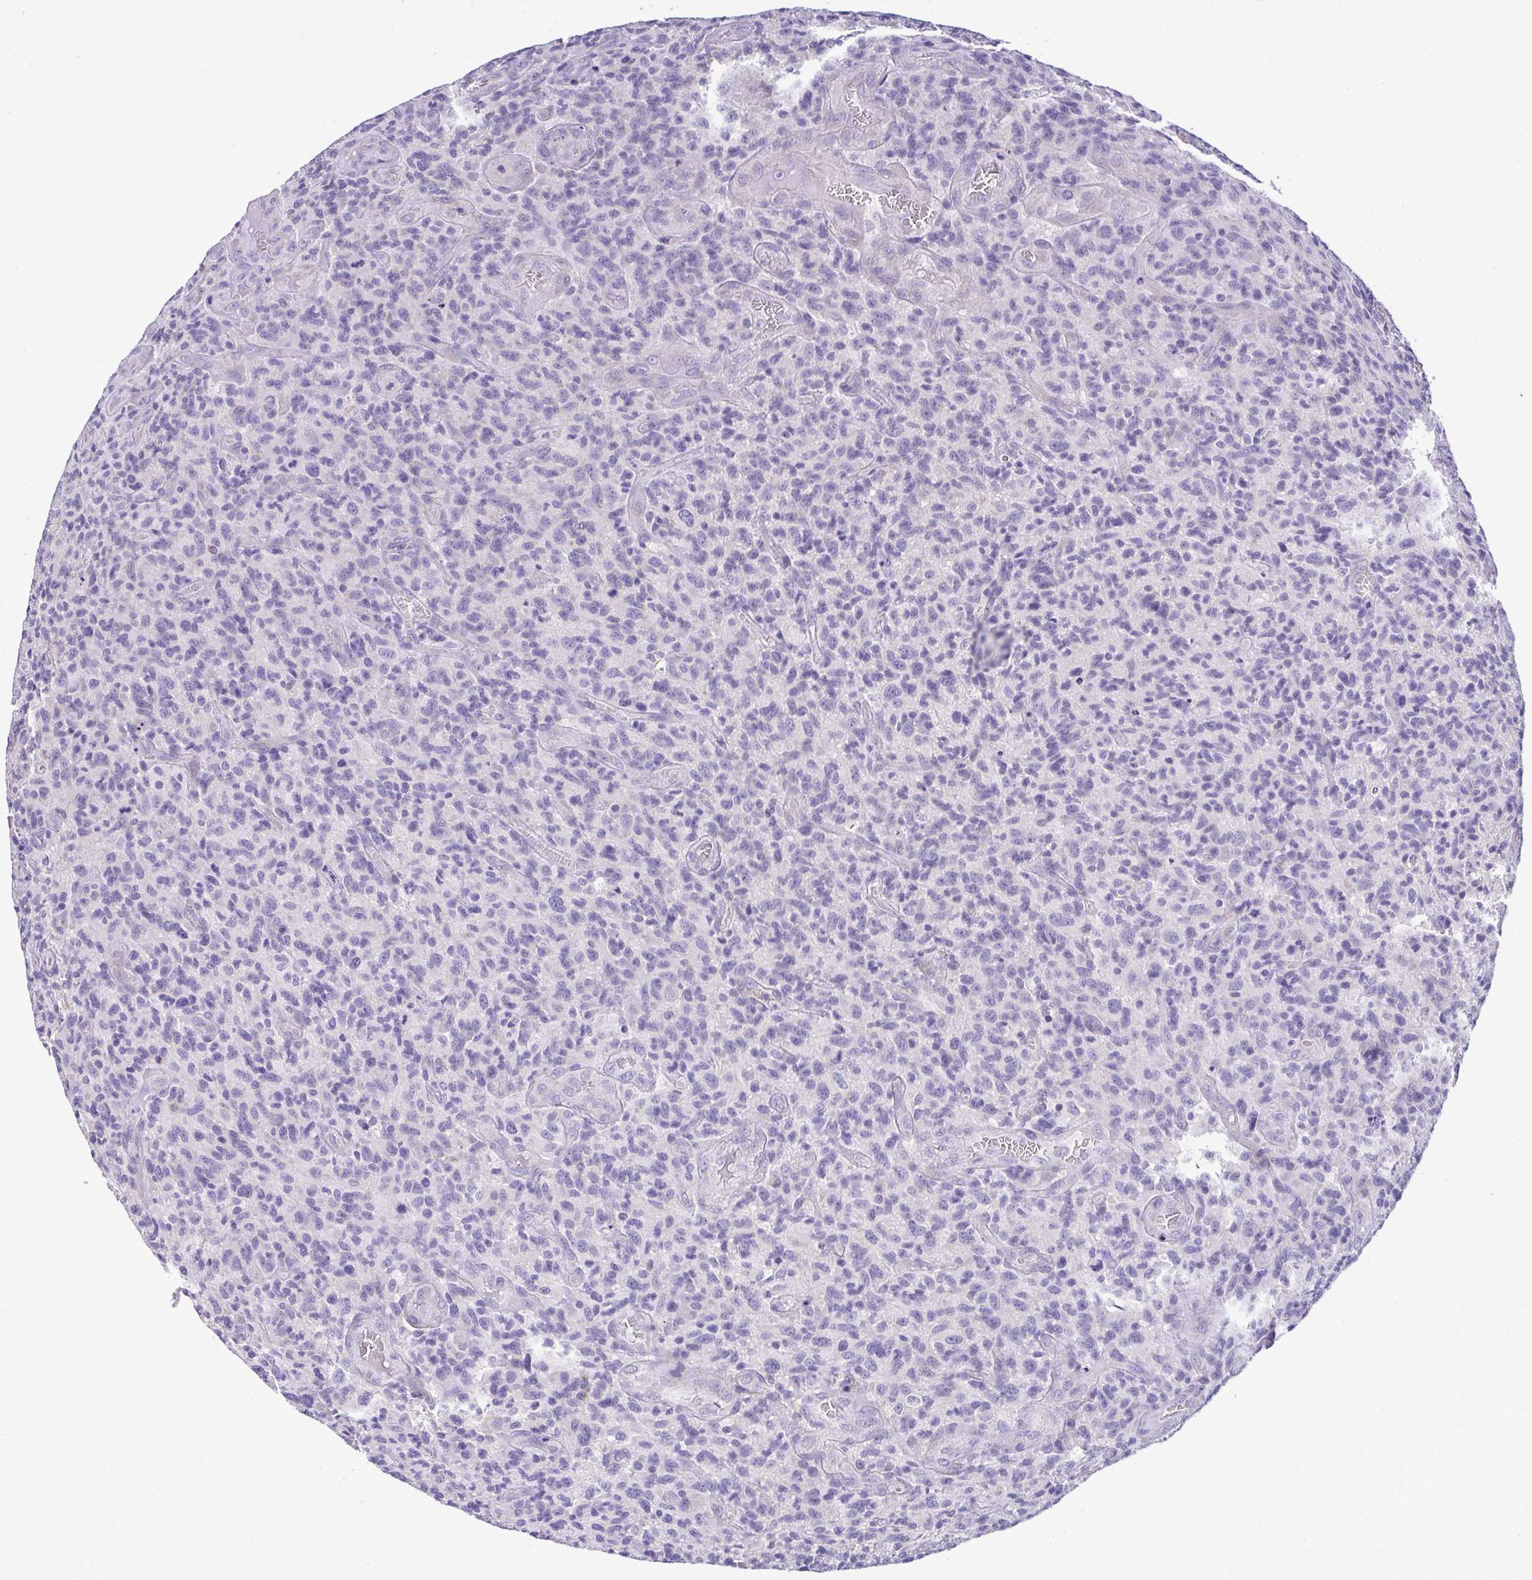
{"staining": {"intensity": "negative", "quantity": "none", "location": "none"}, "tissue": "glioma", "cell_type": "Tumor cells", "image_type": "cancer", "snomed": [{"axis": "morphology", "description": "Glioma, malignant, High grade"}, {"axis": "topography", "description": "Brain"}], "caption": "IHC image of neoplastic tissue: high-grade glioma (malignant) stained with DAB reveals no significant protein staining in tumor cells.", "gene": "ST8SIA2", "patient": {"sex": "male", "age": 76}}